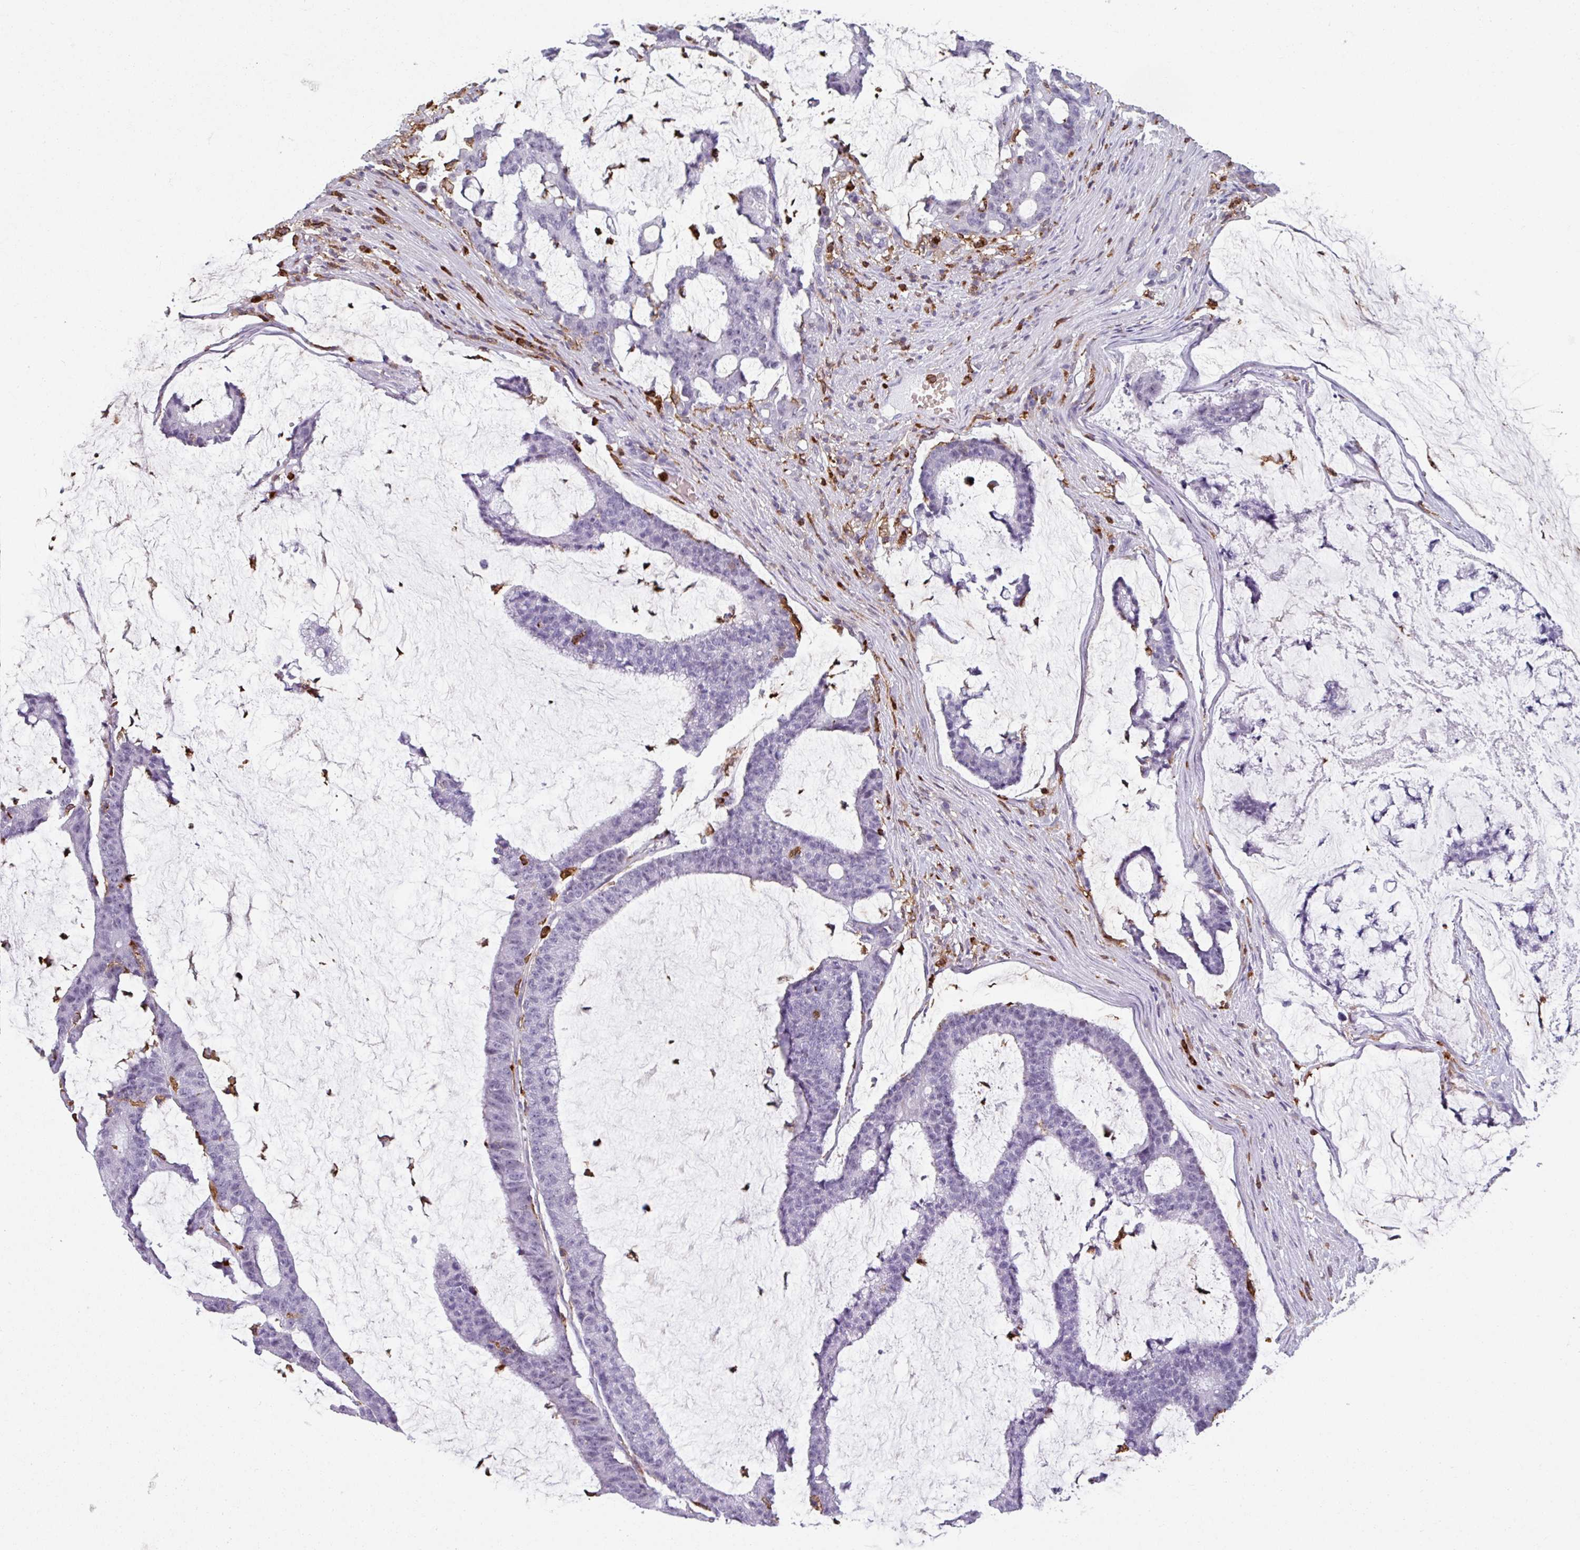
{"staining": {"intensity": "negative", "quantity": "none", "location": "none"}, "tissue": "colorectal cancer", "cell_type": "Tumor cells", "image_type": "cancer", "snomed": [{"axis": "morphology", "description": "Adenocarcinoma, NOS"}, {"axis": "topography", "description": "Colon"}], "caption": "Immunohistochemistry micrograph of neoplastic tissue: colorectal cancer stained with DAB (3,3'-diaminobenzidine) reveals no significant protein staining in tumor cells. (Immunohistochemistry (ihc), brightfield microscopy, high magnification).", "gene": "EXOSC5", "patient": {"sex": "female", "age": 84}}